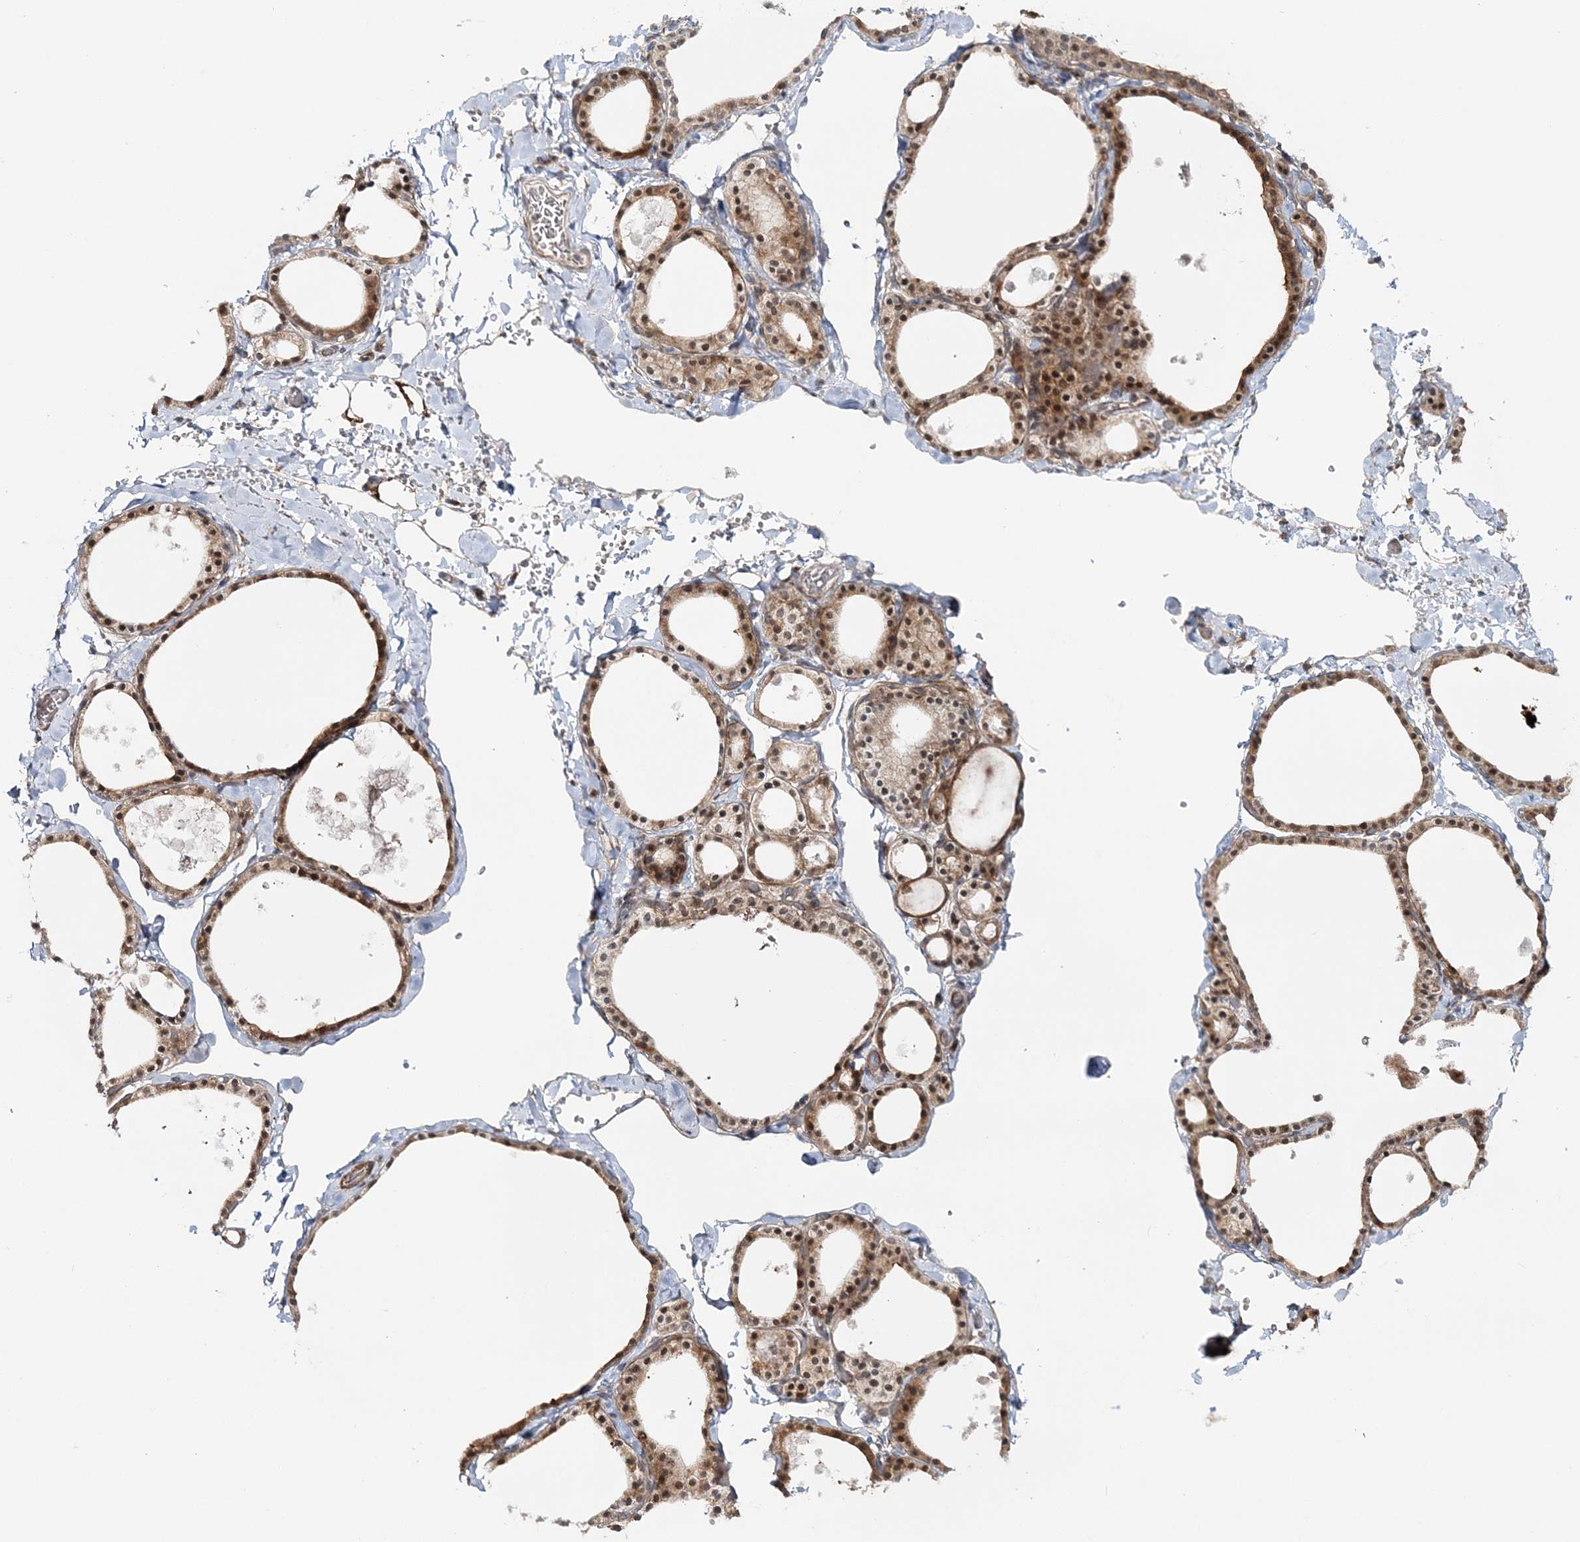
{"staining": {"intensity": "moderate", "quantity": ">75%", "location": "cytoplasmic/membranous,nuclear"}, "tissue": "thyroid gland", "cell_type": "Glandular cells", "image_type": "normal", "snomed": [{"axis": "morphology", "description": "Normal tissue, NOS"}, {"axis": "topography", "description": "Thyroid gland"}], "caption": "Protein expression analysis of unremarkable thyroid gland displays moderate cytoplasmic/membranous,nuclear positivity in about >75% of glandular cells.", "gene": "MOCS2", "patient": {"sex": "male", "age": 56}}